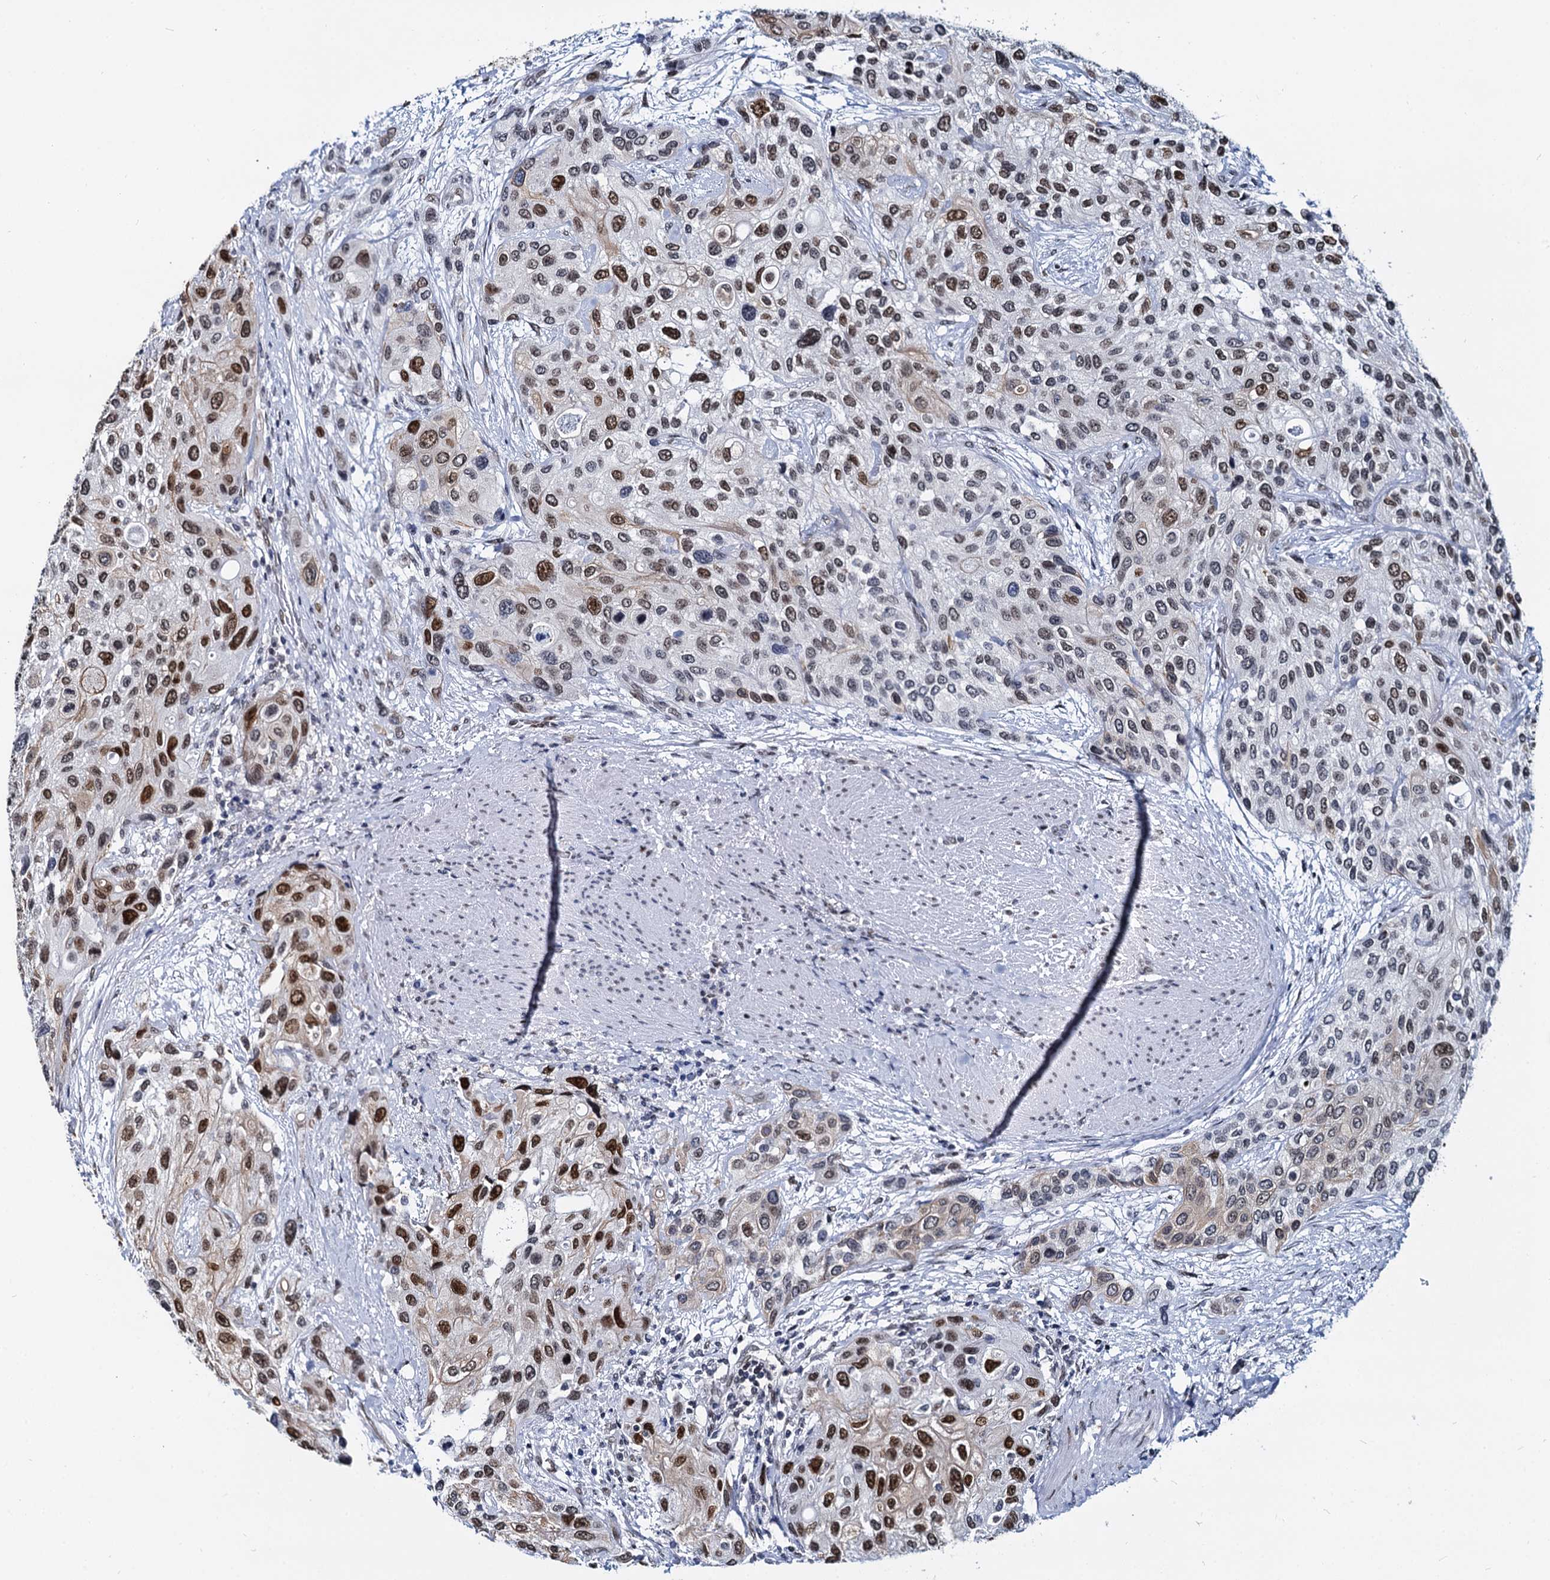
{"staining": {"intensity": "strong", "quantity": "25%-75%", "location": "nuclear"}, "tissue": "urothelial cancer", "cell_type": "Tumor cells", "image_type": "cancer", "snomed": [{"axis": "morphology", "description": "Normal tissue, NOS"}, {"axis": "morphology", "description": "Urothelial carcinoma, High grade"}, {"axis": "topography", "description": "Vascular tissue"}, {"axis": "topography", "description": "Urinary bladder"}], "caption": "High-power microscopy captured an IHC photomicrograph of high-grade urothelial carcinoma, revealing strong nuclear staining in about 25%-75% of tumor cells. (IHC, brightfield microscopy, high magnification).", "gene": "CMAS", "patient": {"sex": "female", "age": 56}}